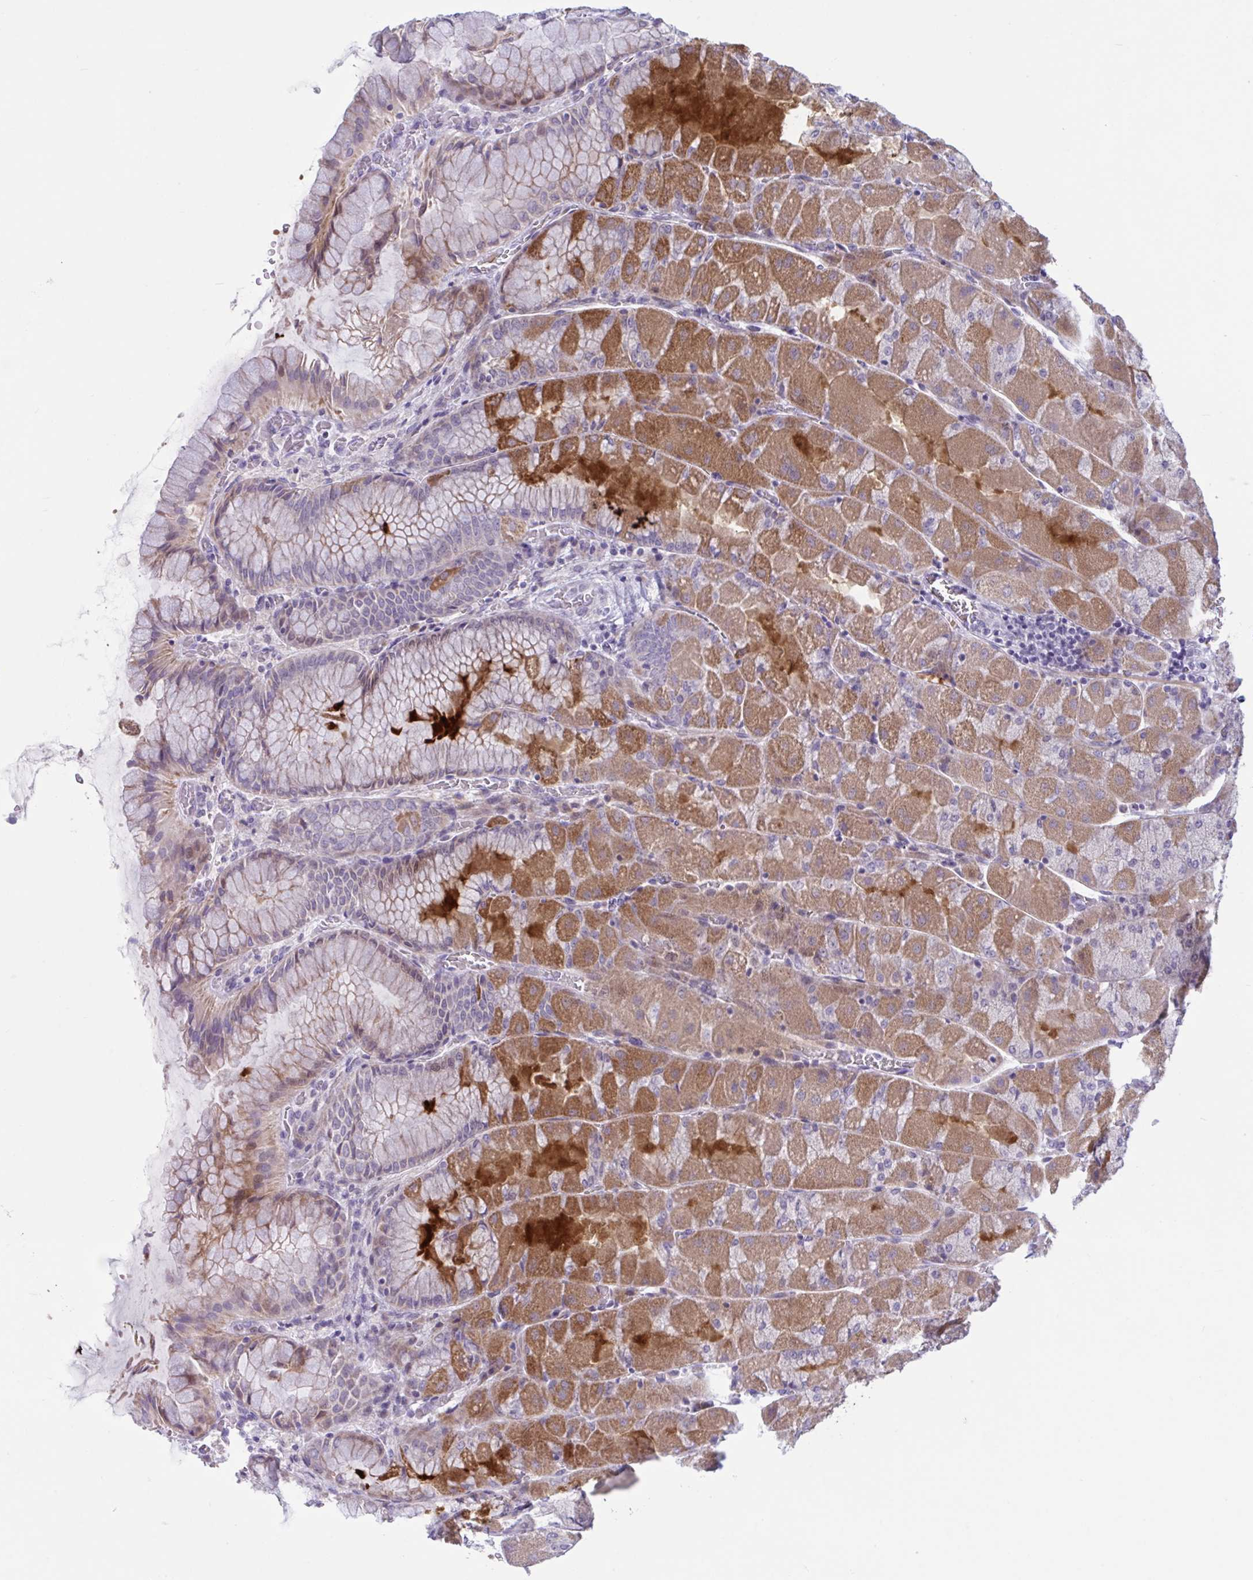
{"staining": {"intensity": "moderate", "quantity": "25%-75%", "location": "cytoplasmic/membranous"}, "tissue": "stomach", "cell_type": "Glandular cells", "image_type": "normal", "snomed": [{"axis": "morphology", "description": "Normal tissue, NOS"}, {"axis": "topography", "description": "Stomach"}], "caption": "A brown stain highlights moderate cytoplasmic/membranous expression of a protein in glandular cells of normal human stomach. (brown staining indicates protein expression, while blue staining denotes nuclei).", "gene": "VWC2", "patient": {"sex": "female", "age": 61}}